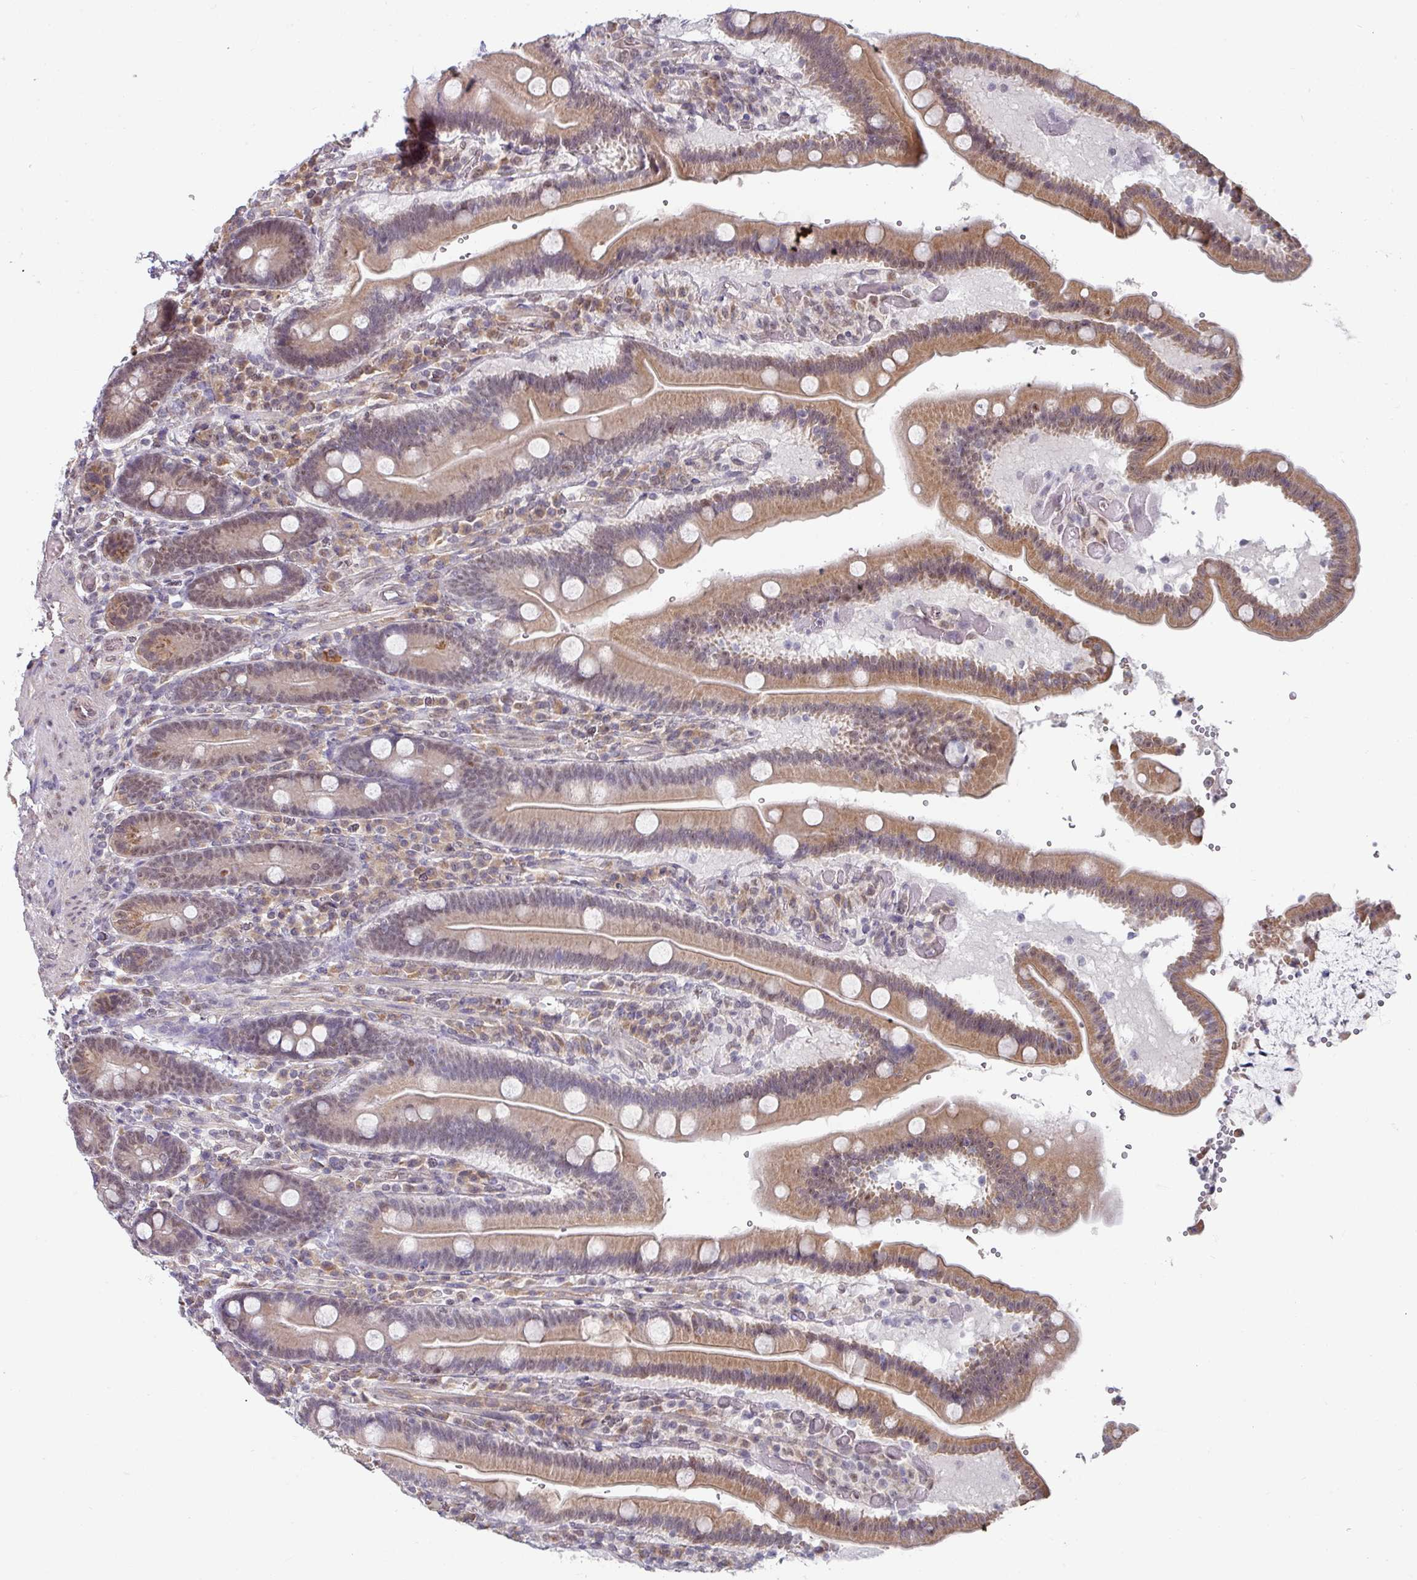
{"staining": {"intensity": "moderate", "quantity": ">75%", "location": "cytoplasmic/membranous,nuclear"}, "tissue": "duodenum", "cell_type": "Glandular cells", "image_type": "normal", "snomed": [{"axis": "morphology", "description": "Normal tissue, NOS"}, {"axis": "topography", "description": "Duodenum"}], "caption": "Immunohistochemical staining of normal human duodenum displays >75% levels of moderate cytoplasmic/membranous,nuclear protein positivity in approximately >75% of glandular cells. (Brightfield microscopy of DAB IHC at high magnification).", "gene": "TMED5", "patient": {"sex": "female", "age": 62}}